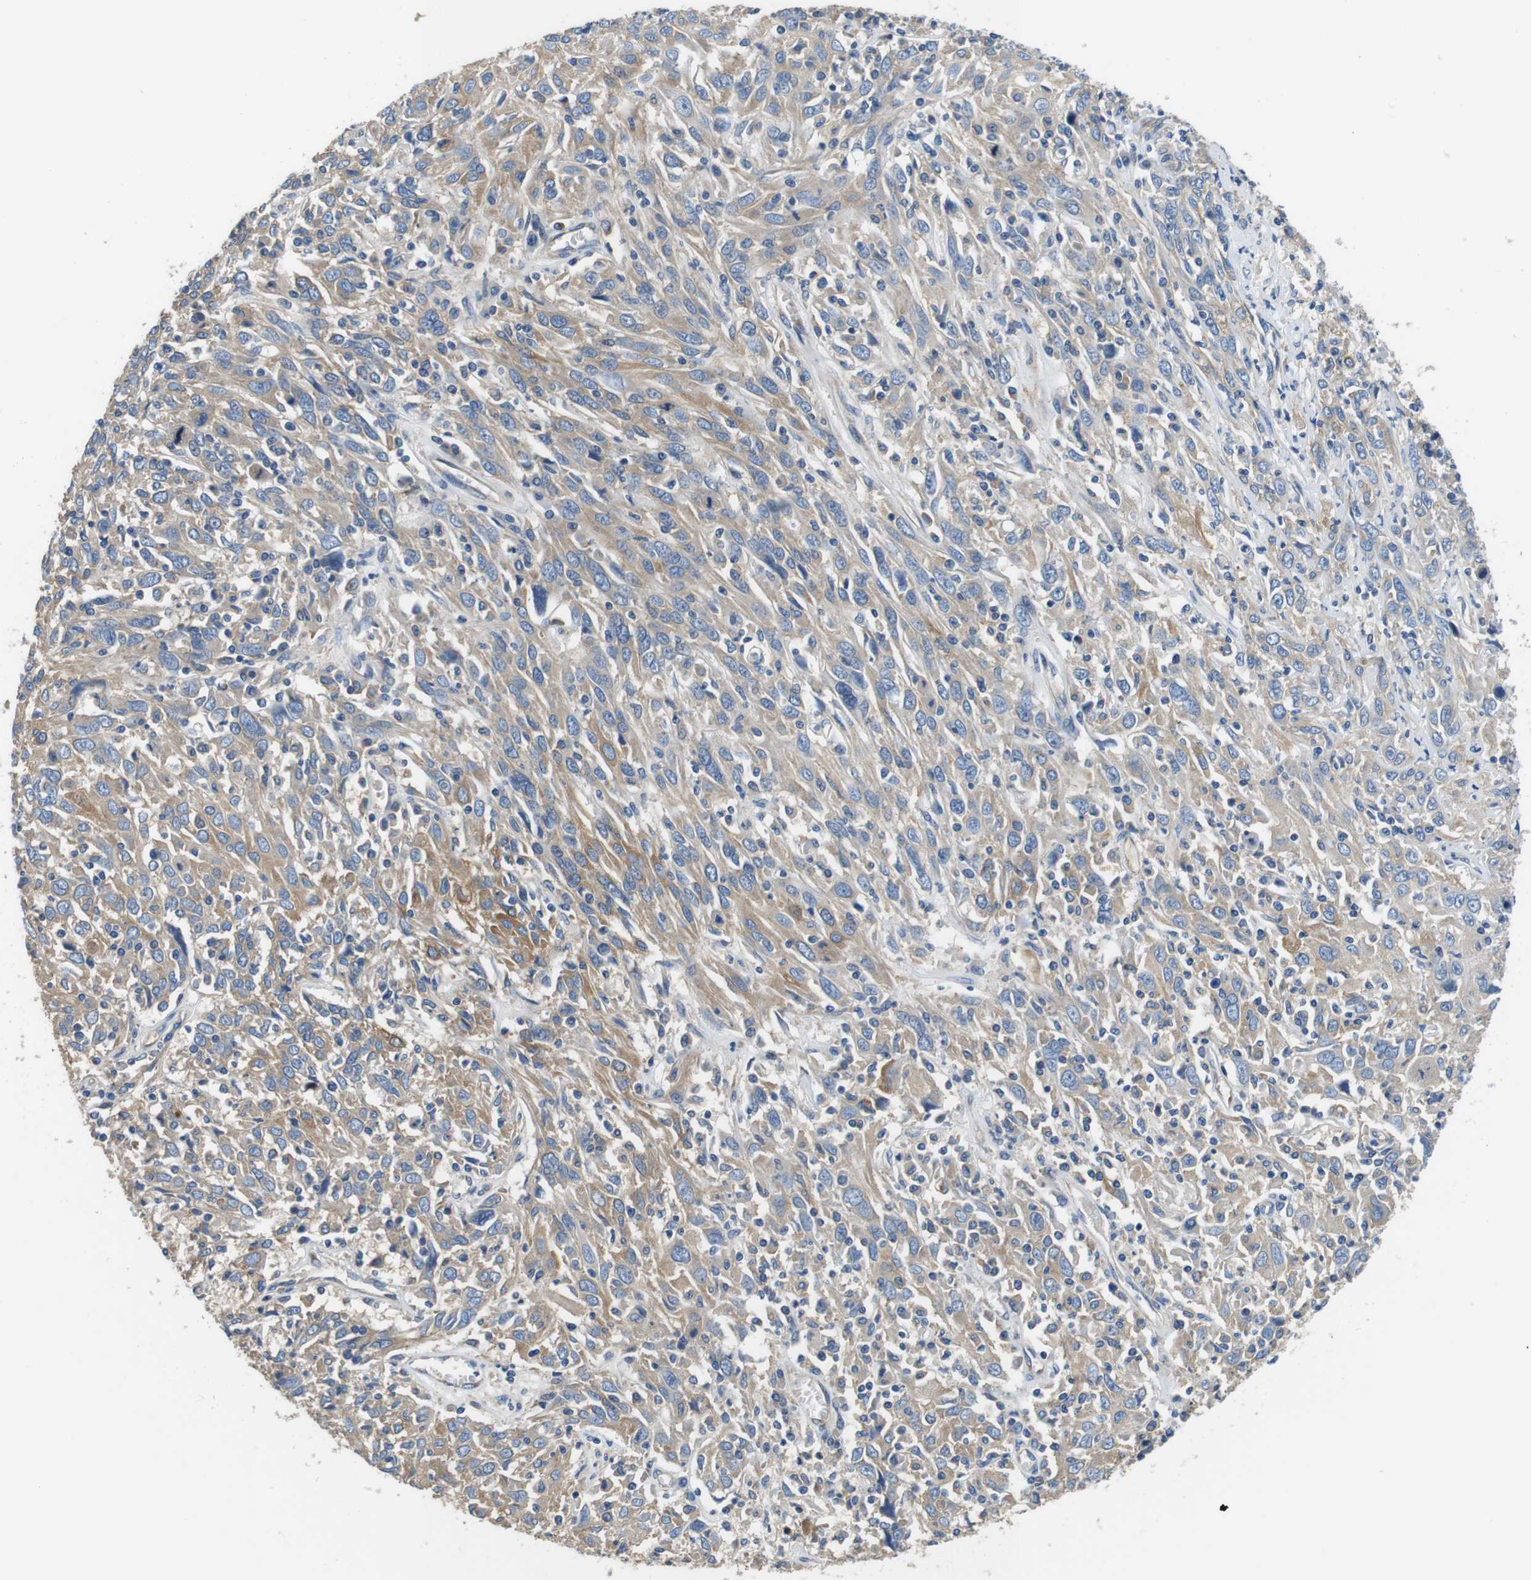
{"staining": {"intensity": "moderate", "quantity": ">75%", "location": "cytoplasmic/membranous"}, "tissue": "cervical cancer", "cell_type": "Tumor cells", "image_type": "cancer", "snomed": [{"axis": "morphology", "description": "Squamous cell carcinoma, NOS"}, {"axis": "topography", "description": "Cervix"}], "caption": "Tumor cells exhibit medium levels of moderate cytoplasmic/membranous positivity in approximately >75% of cells in human squamous cell carcinoma (cervical).", "gene": "DENND4C", "patient": {"sex": "female", "age": 46}}